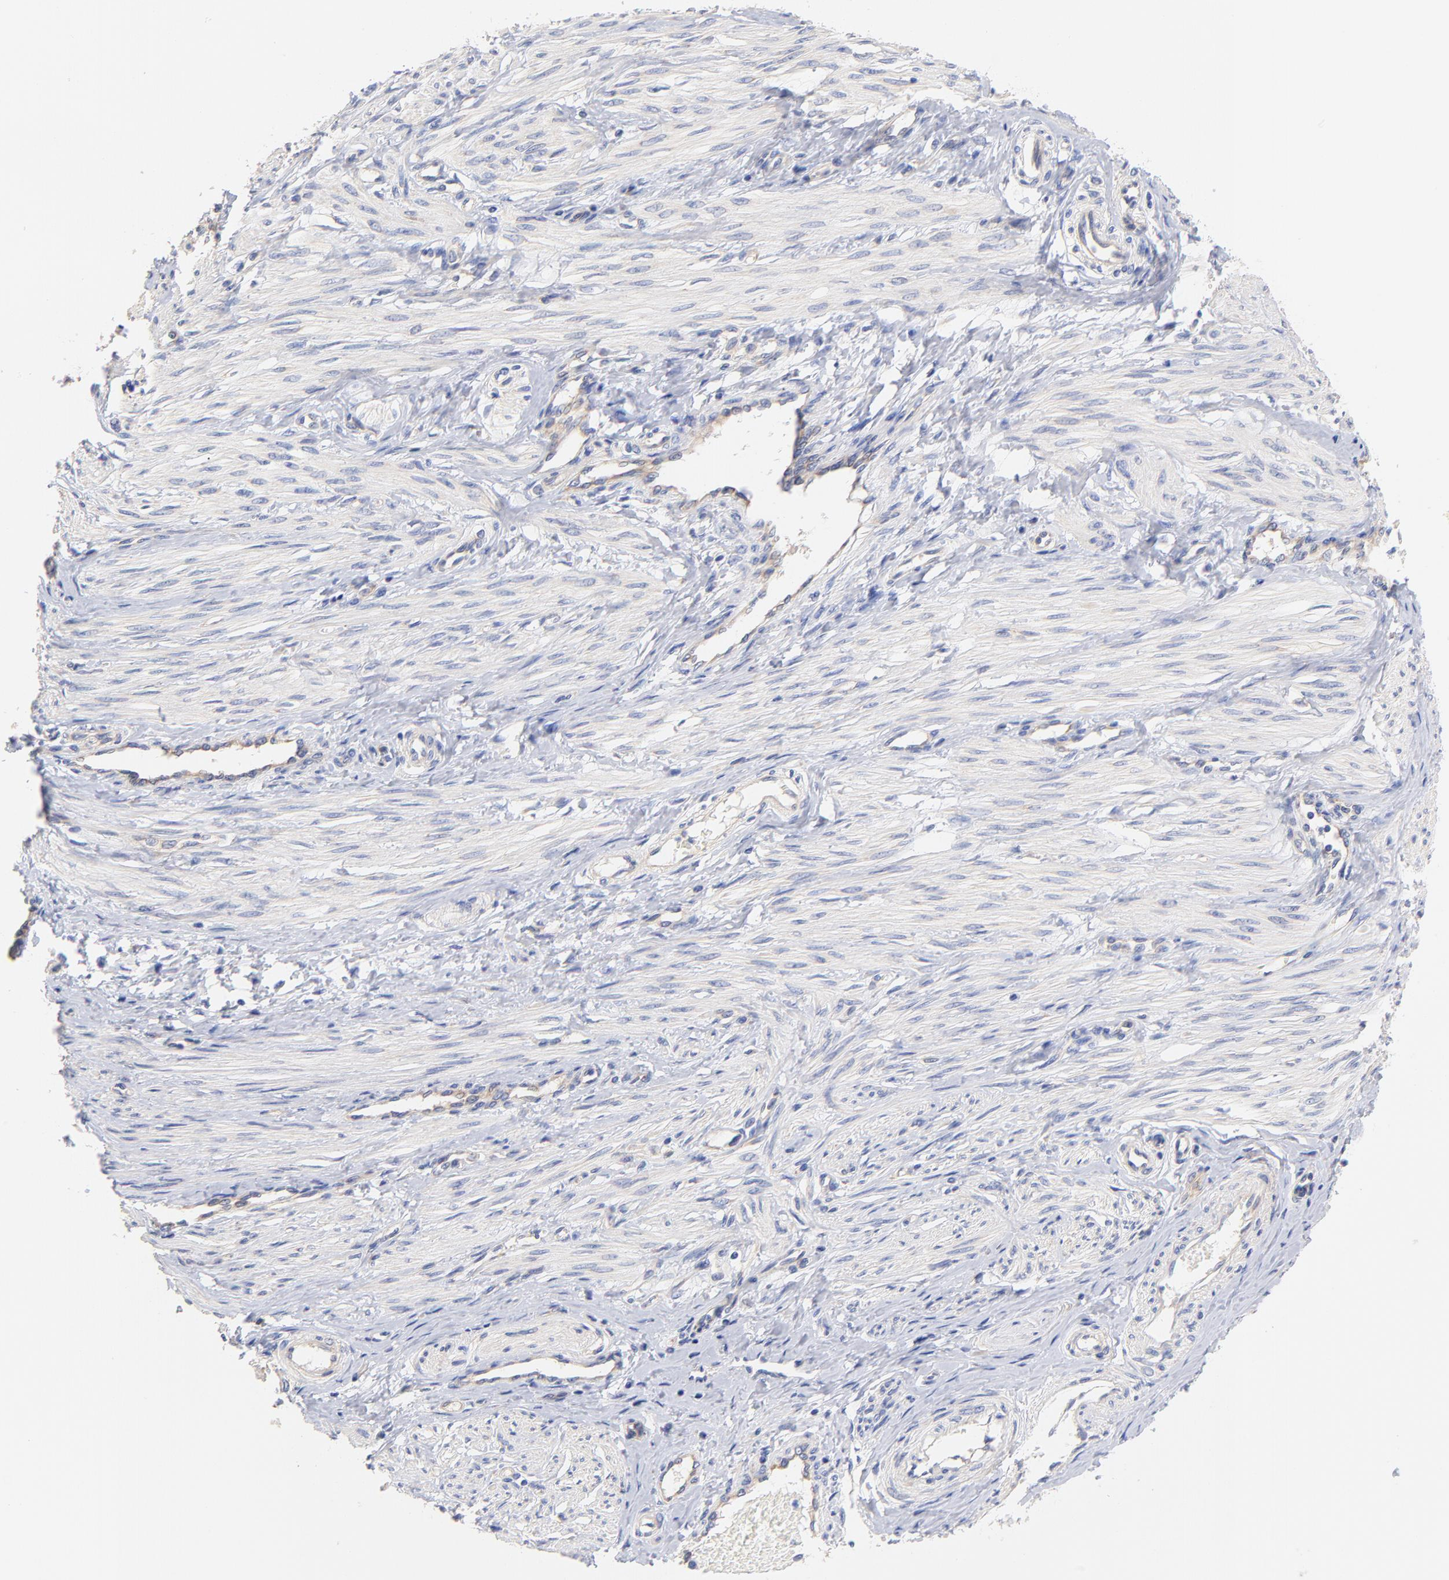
{"staining": {"intensity": "negative", "quantity": "none", "location": "none"}, "tissue": "smooth muscle", "cell_type": "Smooth muscle cells", "image_type": "normal", "snomed": [{"axis": "morphology", "description": "Normal tissue, NOS"}, {"axis": "topography", "description": "Smooth muscle"}, {"axis": "topography", "description": "Uterus"}], "caption": "Human smooth muscle stained for a protein using immunohistochemistry (IHC) displays no expression in smooth muscle cells.", "gene": "TNFRSF13C", "patient": {"sex": "female", "age": 39}}